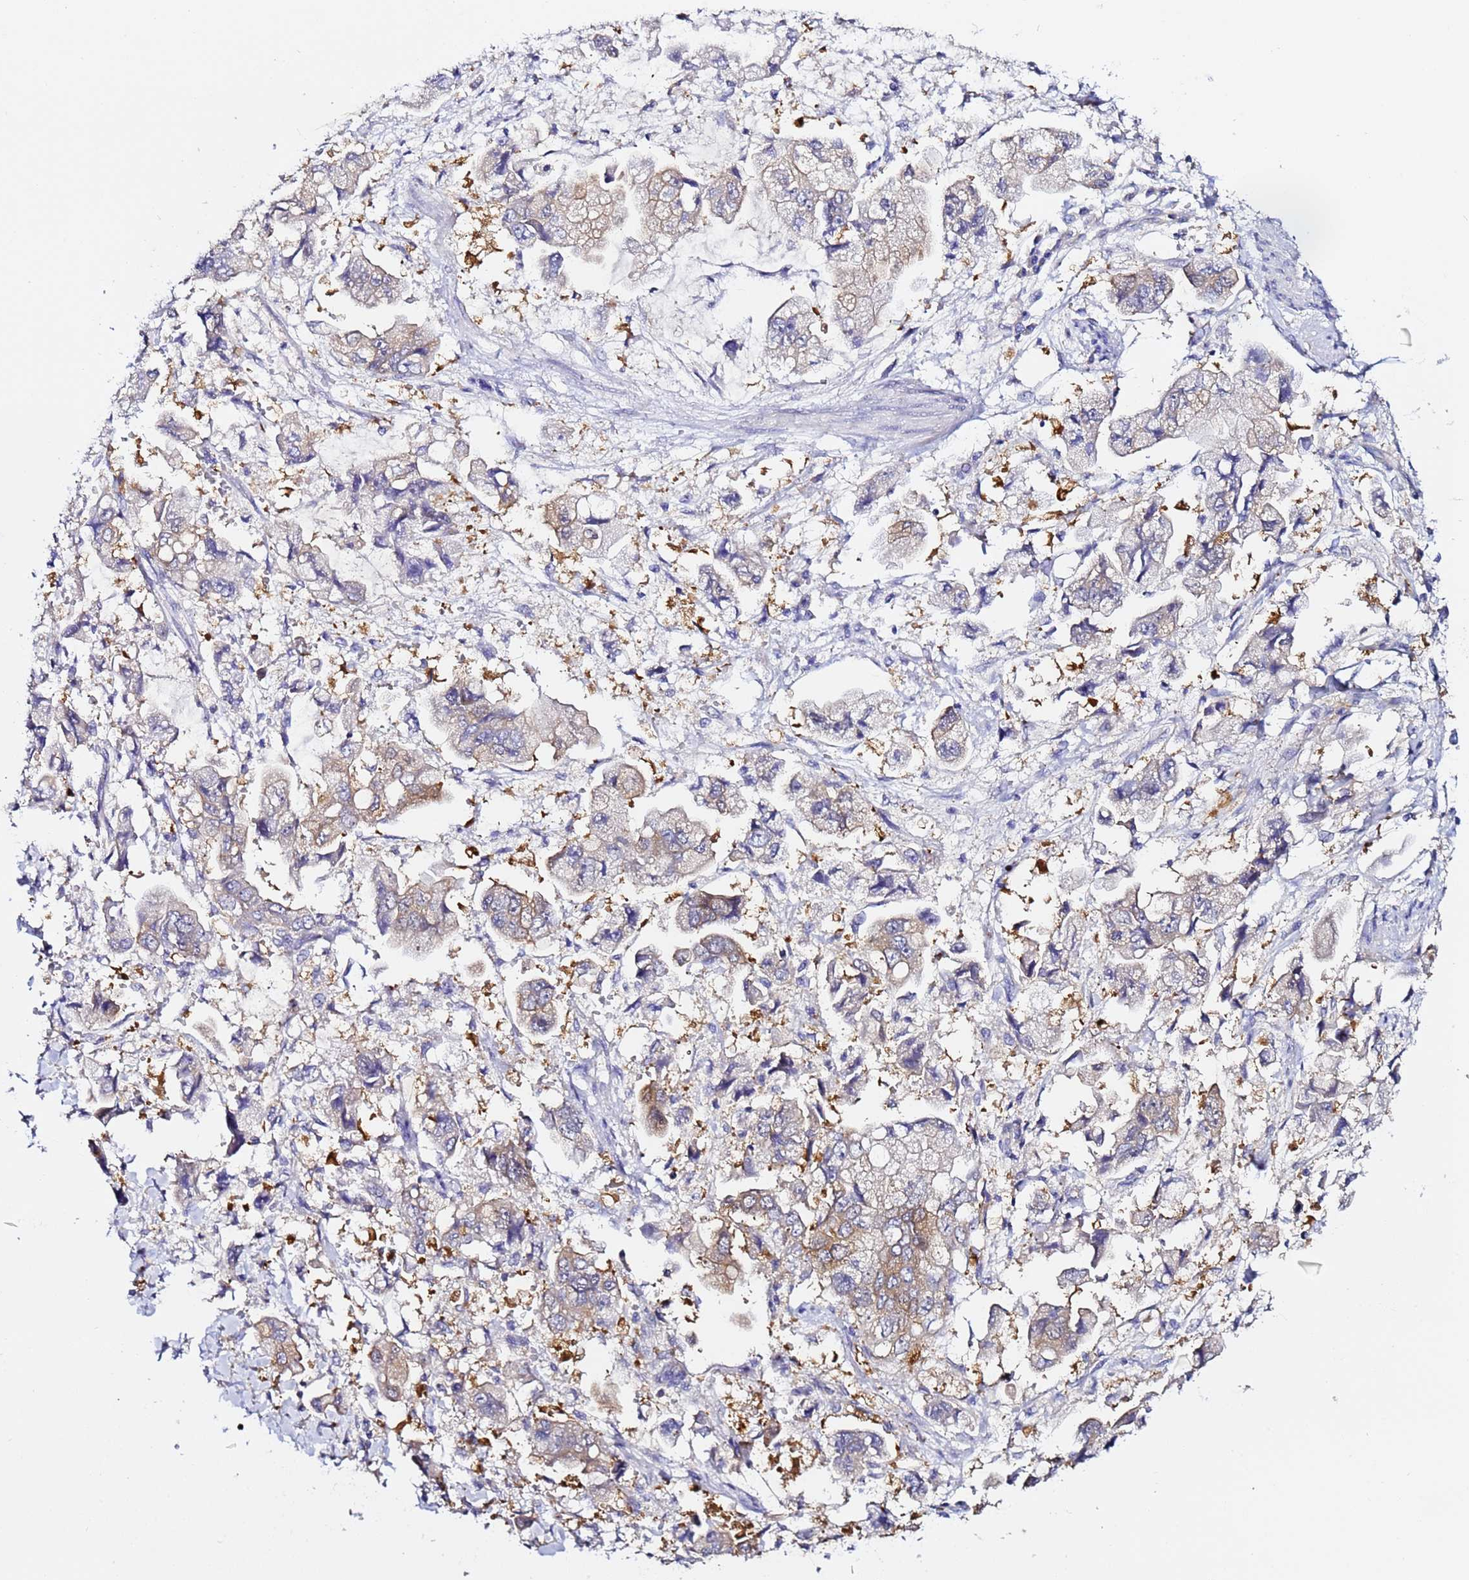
{"staining": {"intensity": "weak", "quantity": "25%-75%", "location": "cytoplasmic/membranous"}, "tissue": "stomach cancer", "cell_type": "Tumor cells", "image_type": "cancer", "snomed": [{"axis": "morphology", "description": "Adenocarcinoma, NOS"}, {"axis": "topography", "description": "Stomach"}], "caption": "This micrograph displays IHC staining of stomach adenocarcinoma, with low weak cytoplasmic/membranous staining in about 25%-75% of tumor cells.", "gene": "LENG1", "patient": {"sex": "male", "age": 62}}